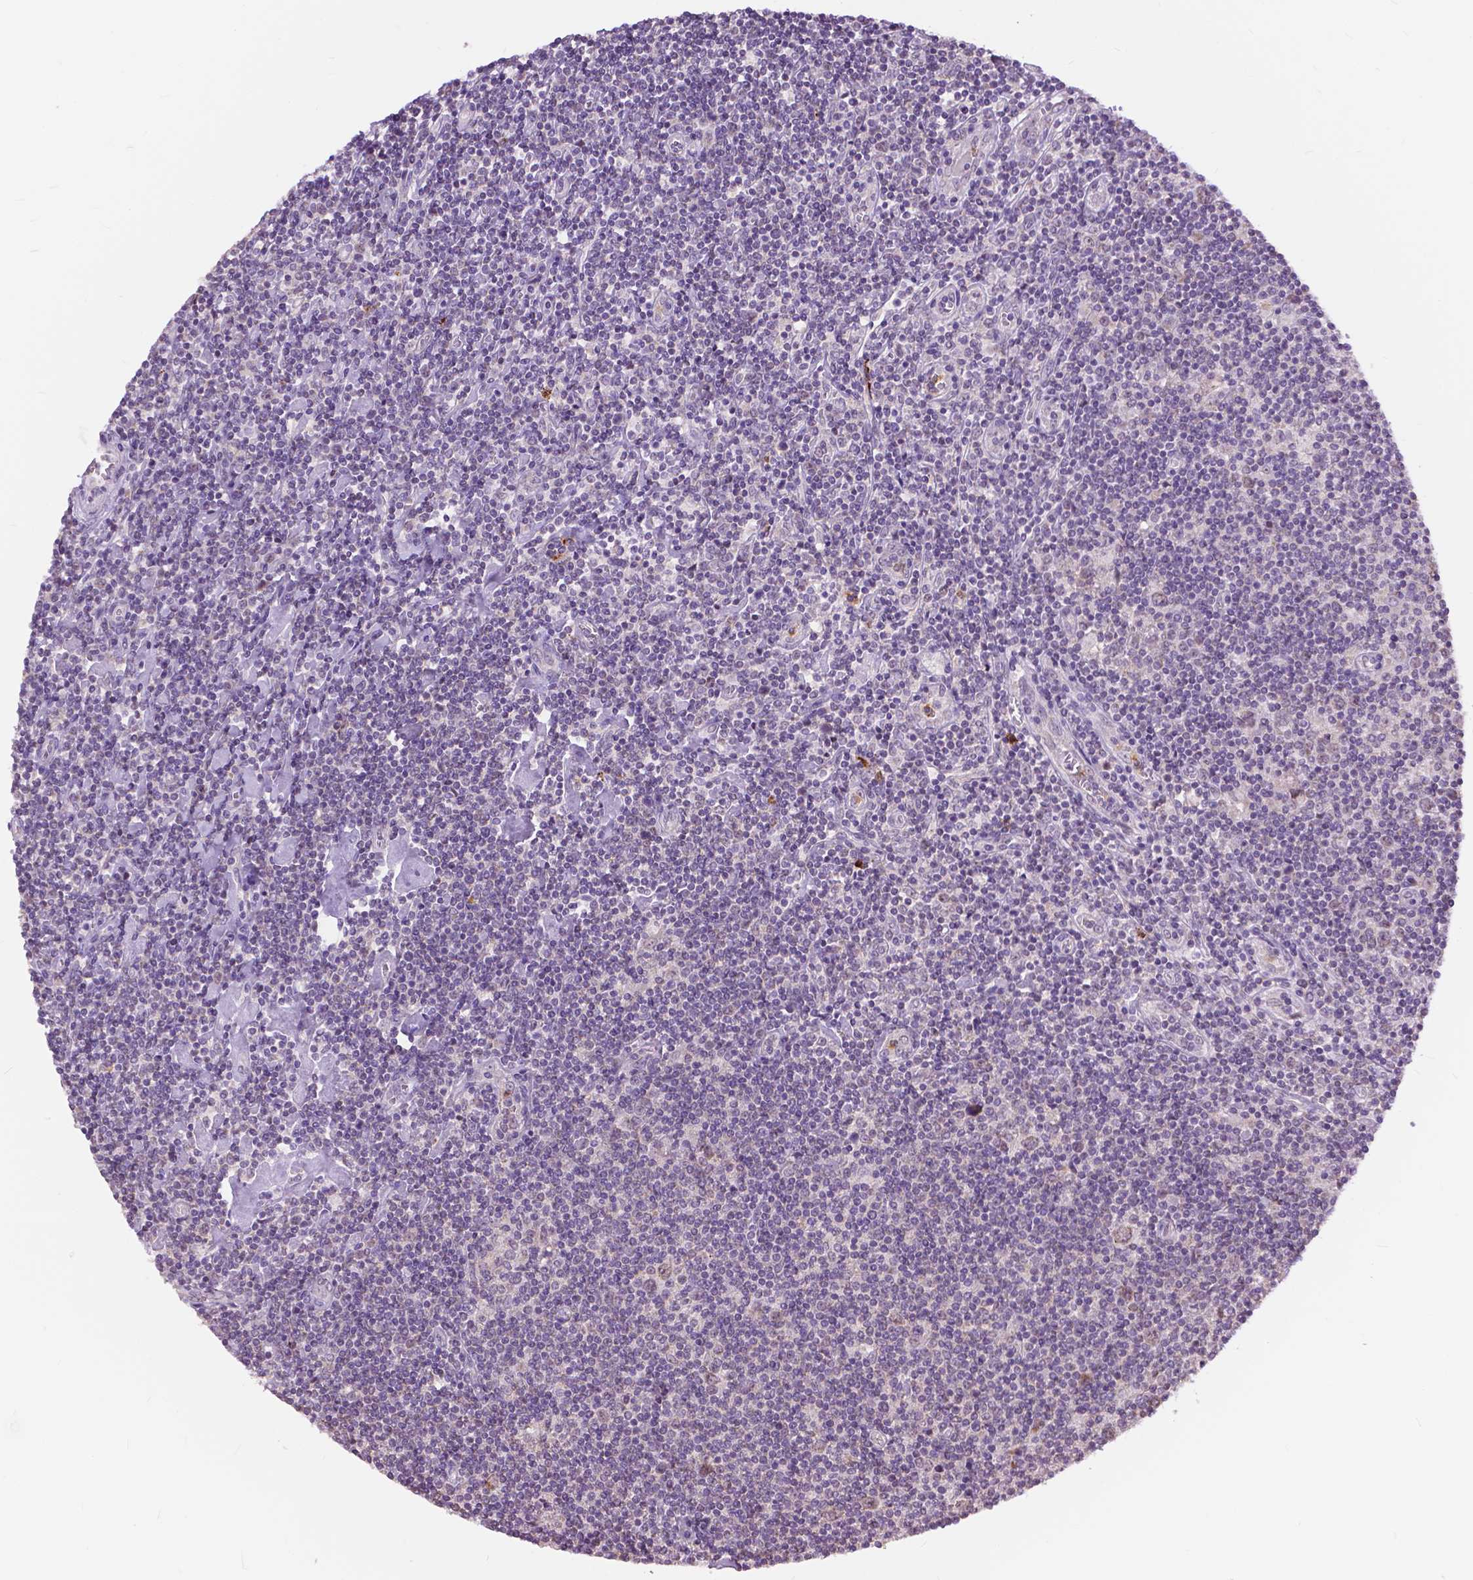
{"staining": {"intensity": "negative", "quantity": "none", "location": "none"}, "tissue": "lymphoma", "cell_type": "Tumor cells", "image_type": "cancer", "snomed": [{"axis": "morphology", "description": "Hodgkin's disease, NOS"}, {"axis": "topography", "description": "Lymph node"}], "caption": "This is an immunohistochemistry histopathology image of lymphoma. There is no staining in tumor cells.", "gene": "TTC9B", "patient": {"sex": "male", "age": 40}}